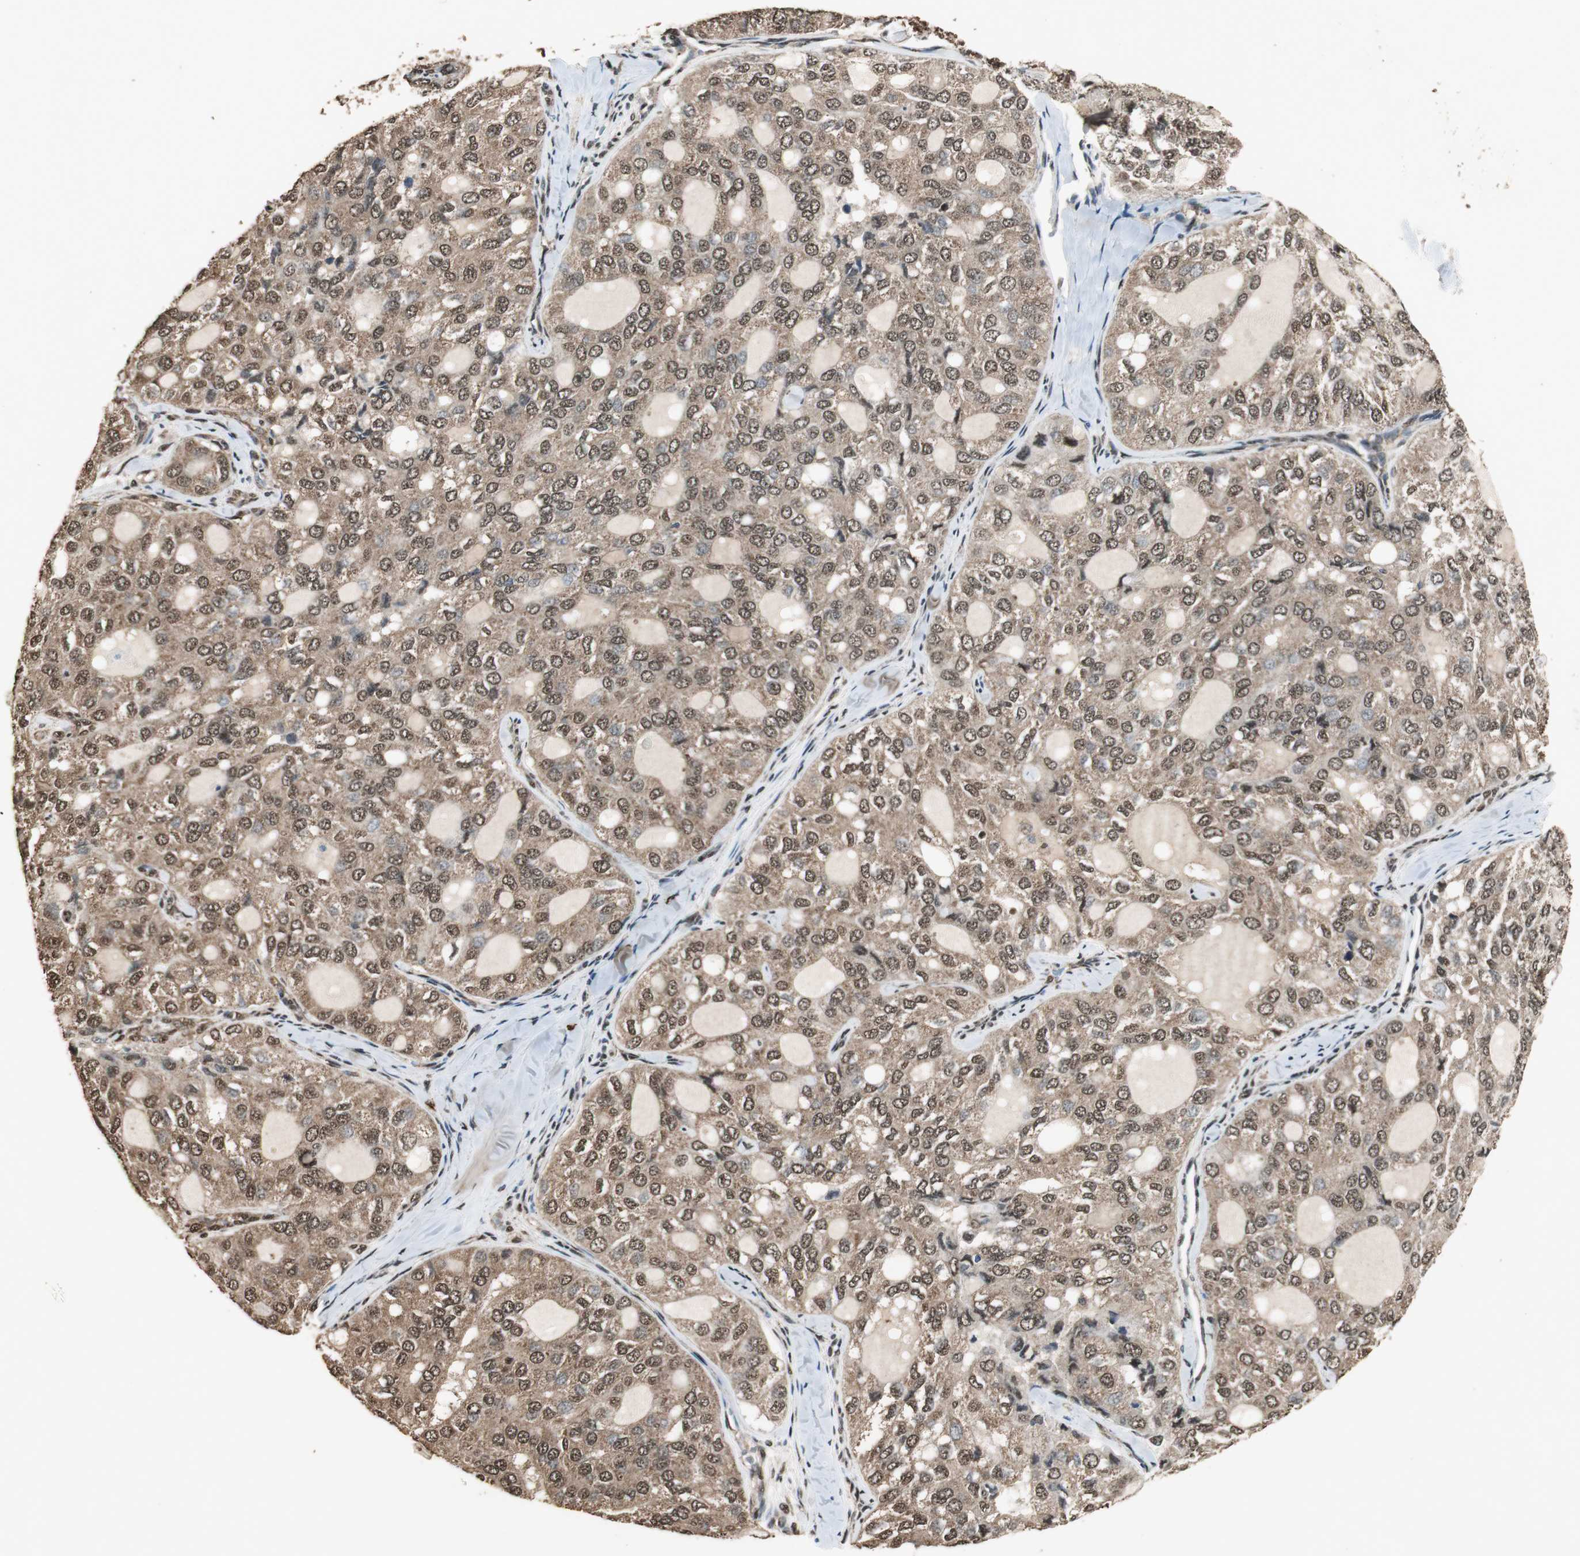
{"staining": {"intensity": "moderate", "quantity": ">75%", "location": "cytoplasmic/membranous,nuclear"}, "tissue": "thyroid cancer", "cell_type": "Tumor cells", "image_type": "cancer", "snomed": [{"axis": "morphology", "description": "Follicular adenoma carcinoma, NOS"}, {"axis": "topography", "description": "Thyroid gland"}], "caption": "This micrograph displays immunohistochemistry (IHC) staining of human follicular adenoma carcinoma (thyroid), with medium moderate cytoplasmic/membranous and nuclear staining in approximately >75% of tumor cells.", "gene": "PPP1R13B", "patient": {"sex": "male", "age": 75}}